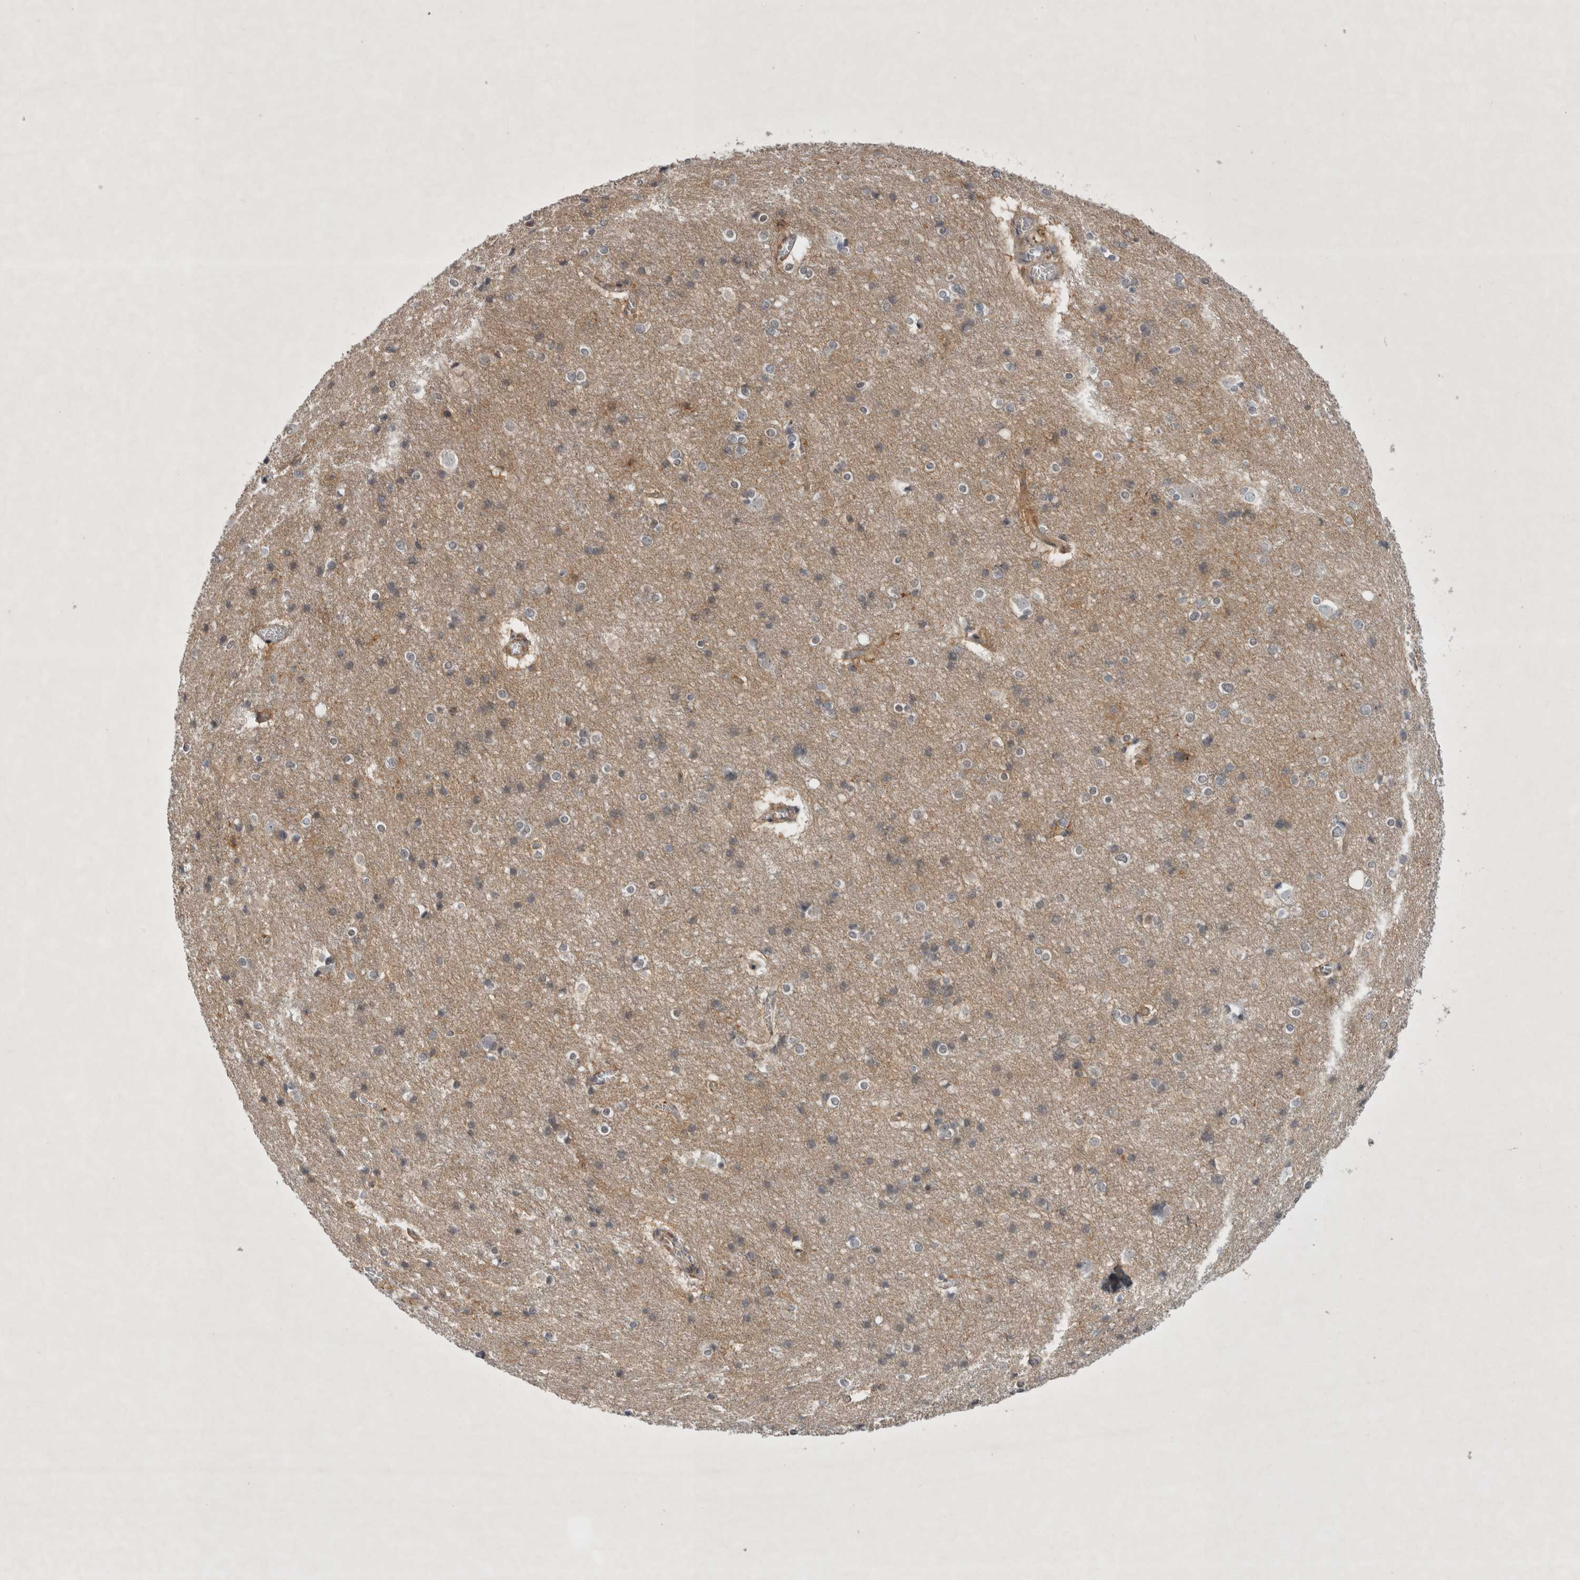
{"staining": {"intensity": "moderate", "quantity": "25%-75%", "location": "cytoplasmic/membranous"}, "tissue": "cerebral cortex", "cell_type": "Endothelial cells", "image_type": "normal", "snomed": [{"axis": "morphology", "description": "Normal tissue, NOS"}, {"axis": "topography", "description": "Cerebral cortex"}], "caption": "Brown immunohistochemical staining in benign cerebral cortex demonstrates moderate cytoplasmic/membranous positivity in about 25%-75% of endothelial cells. The staining is performed using DAB (3,3'-diaminobenzidine) brown chromogen to label protein expression. The nuclei are counter-stained blue using hematoxylin.", "gene": "PARP11", "patient": {"sex": "male", "age": 54}}